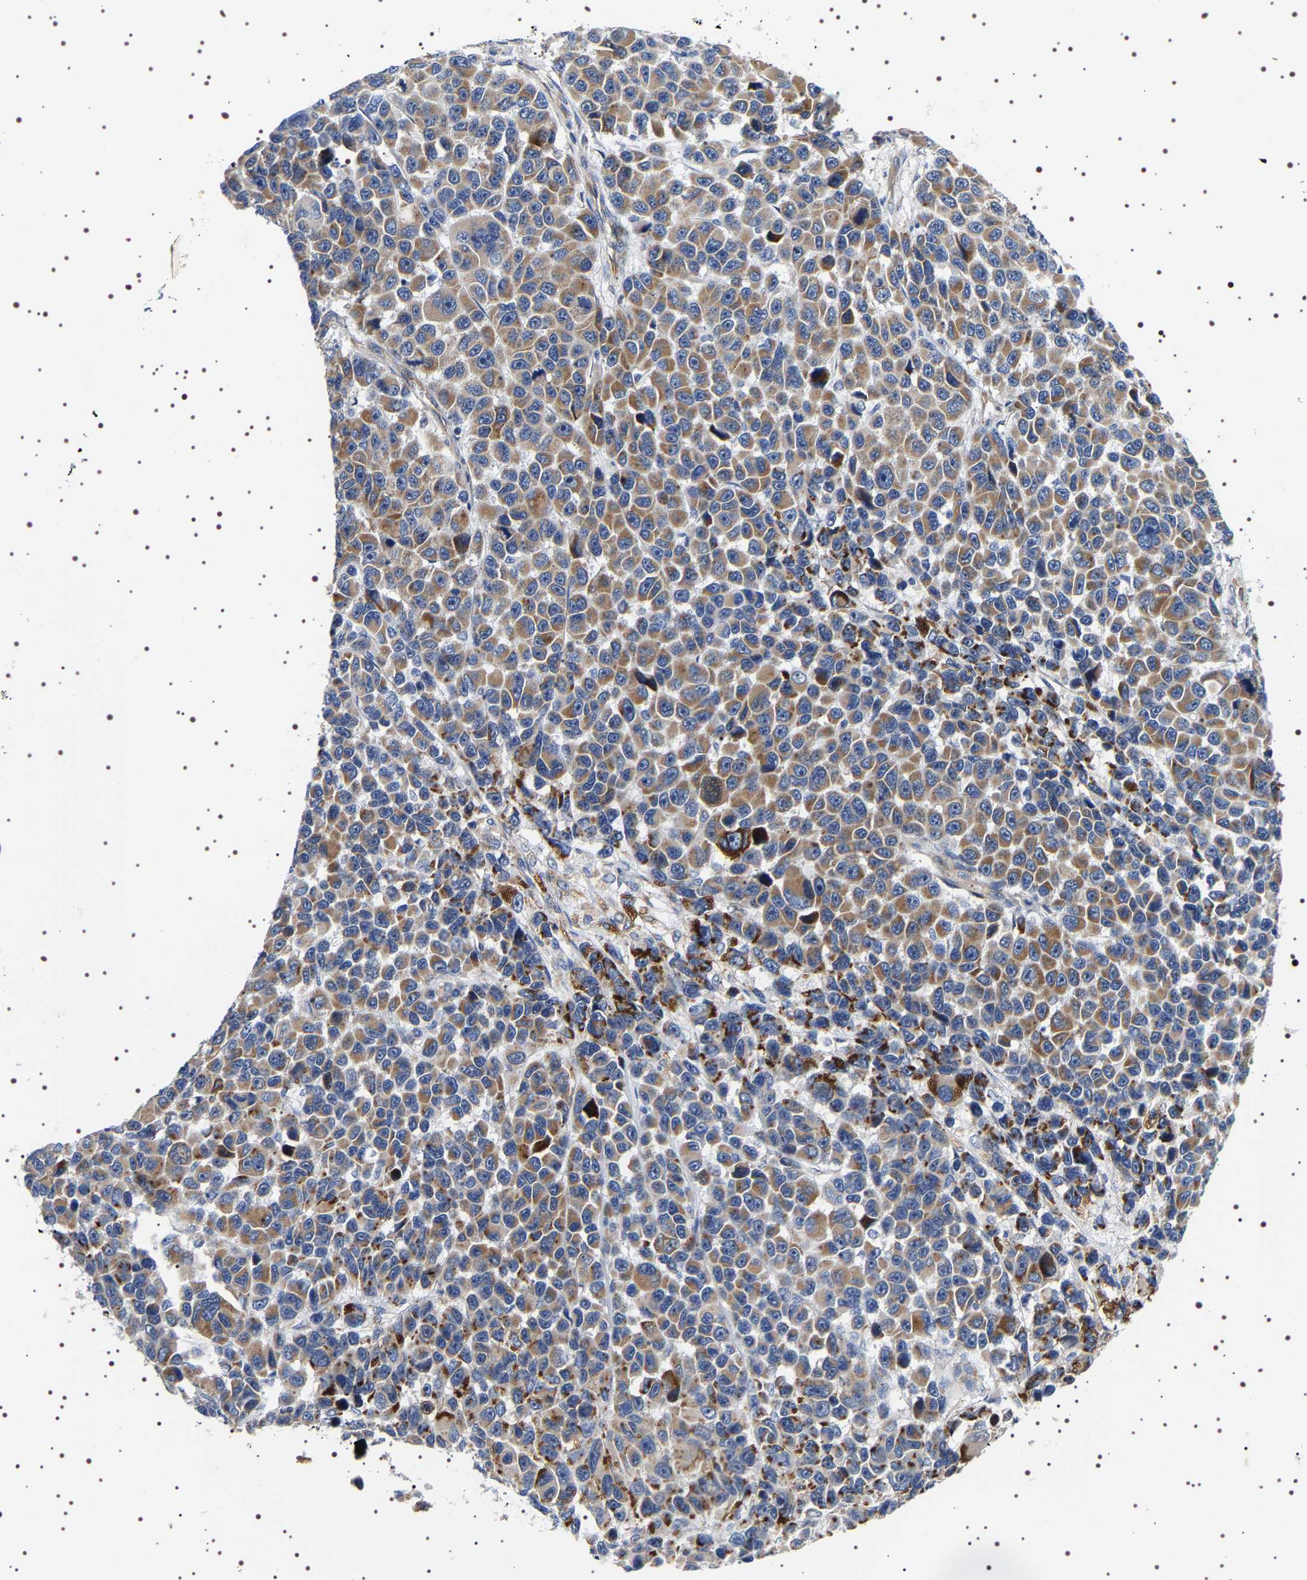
{"staining": {"intensity": "moderate", "quantity": ">75%", "location": "cytoplasmic/membranous"}, "tissue": "melanoma", "cell_type": "Tumor cells", "image_type": "cancer", "snomed": [{"axis": "morphology", "description": "Malignant melanoma, NOS"}, {"axis": "topography", "description": "Skin"}], "caption": "Immunohistochemistry (DAB (3,3'-diaminobenzidine)) staining of human malignant melanoma reveals moderate cytoplasmic/membranous protein expression in about >75% of tumor cells.", "gene": "SQLE", "patient": {"sex": "male", "age": 53}}